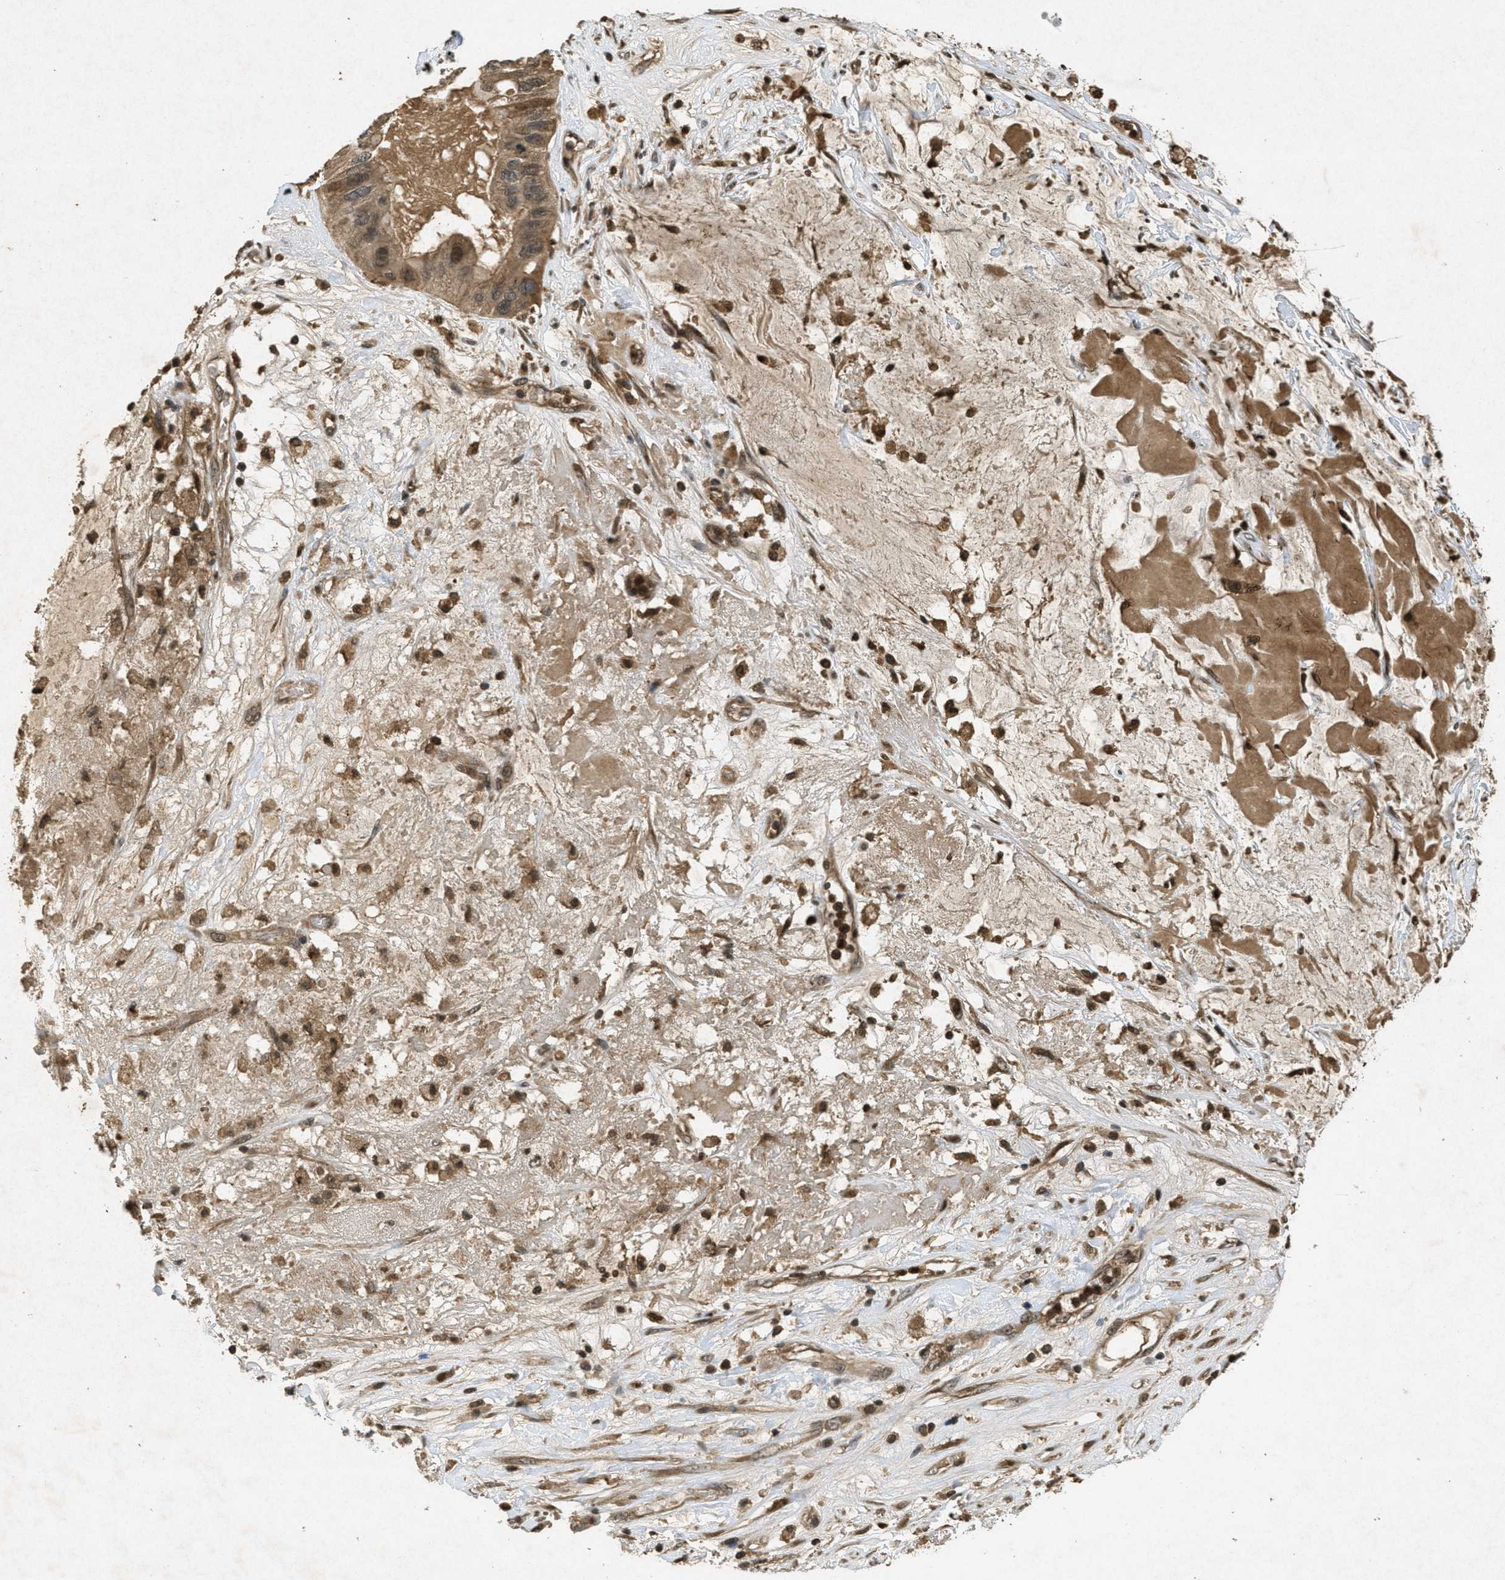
{"staining": {"intensity": "moderate", "quantity": ">75%", "location": "cytoplasmic/membranous"}, "tissue": "ovarian cancer", "cell_type": "Tumor cells", "image_type": "cancer", "snomed": [{"axis": "morphology", "description": "Cystadenocarcinoma, mucinous, NOS"}, {"axis": "topography", "description": "Ovary"}], "caption": "This histopathology image displays IHC staining of ovarian cancer, with medium moderate cytoplasmic/membranous expression in about >75% of tumor cells.", "gene": "ATG7", "patient": {"sex": "female", "age": 80}}